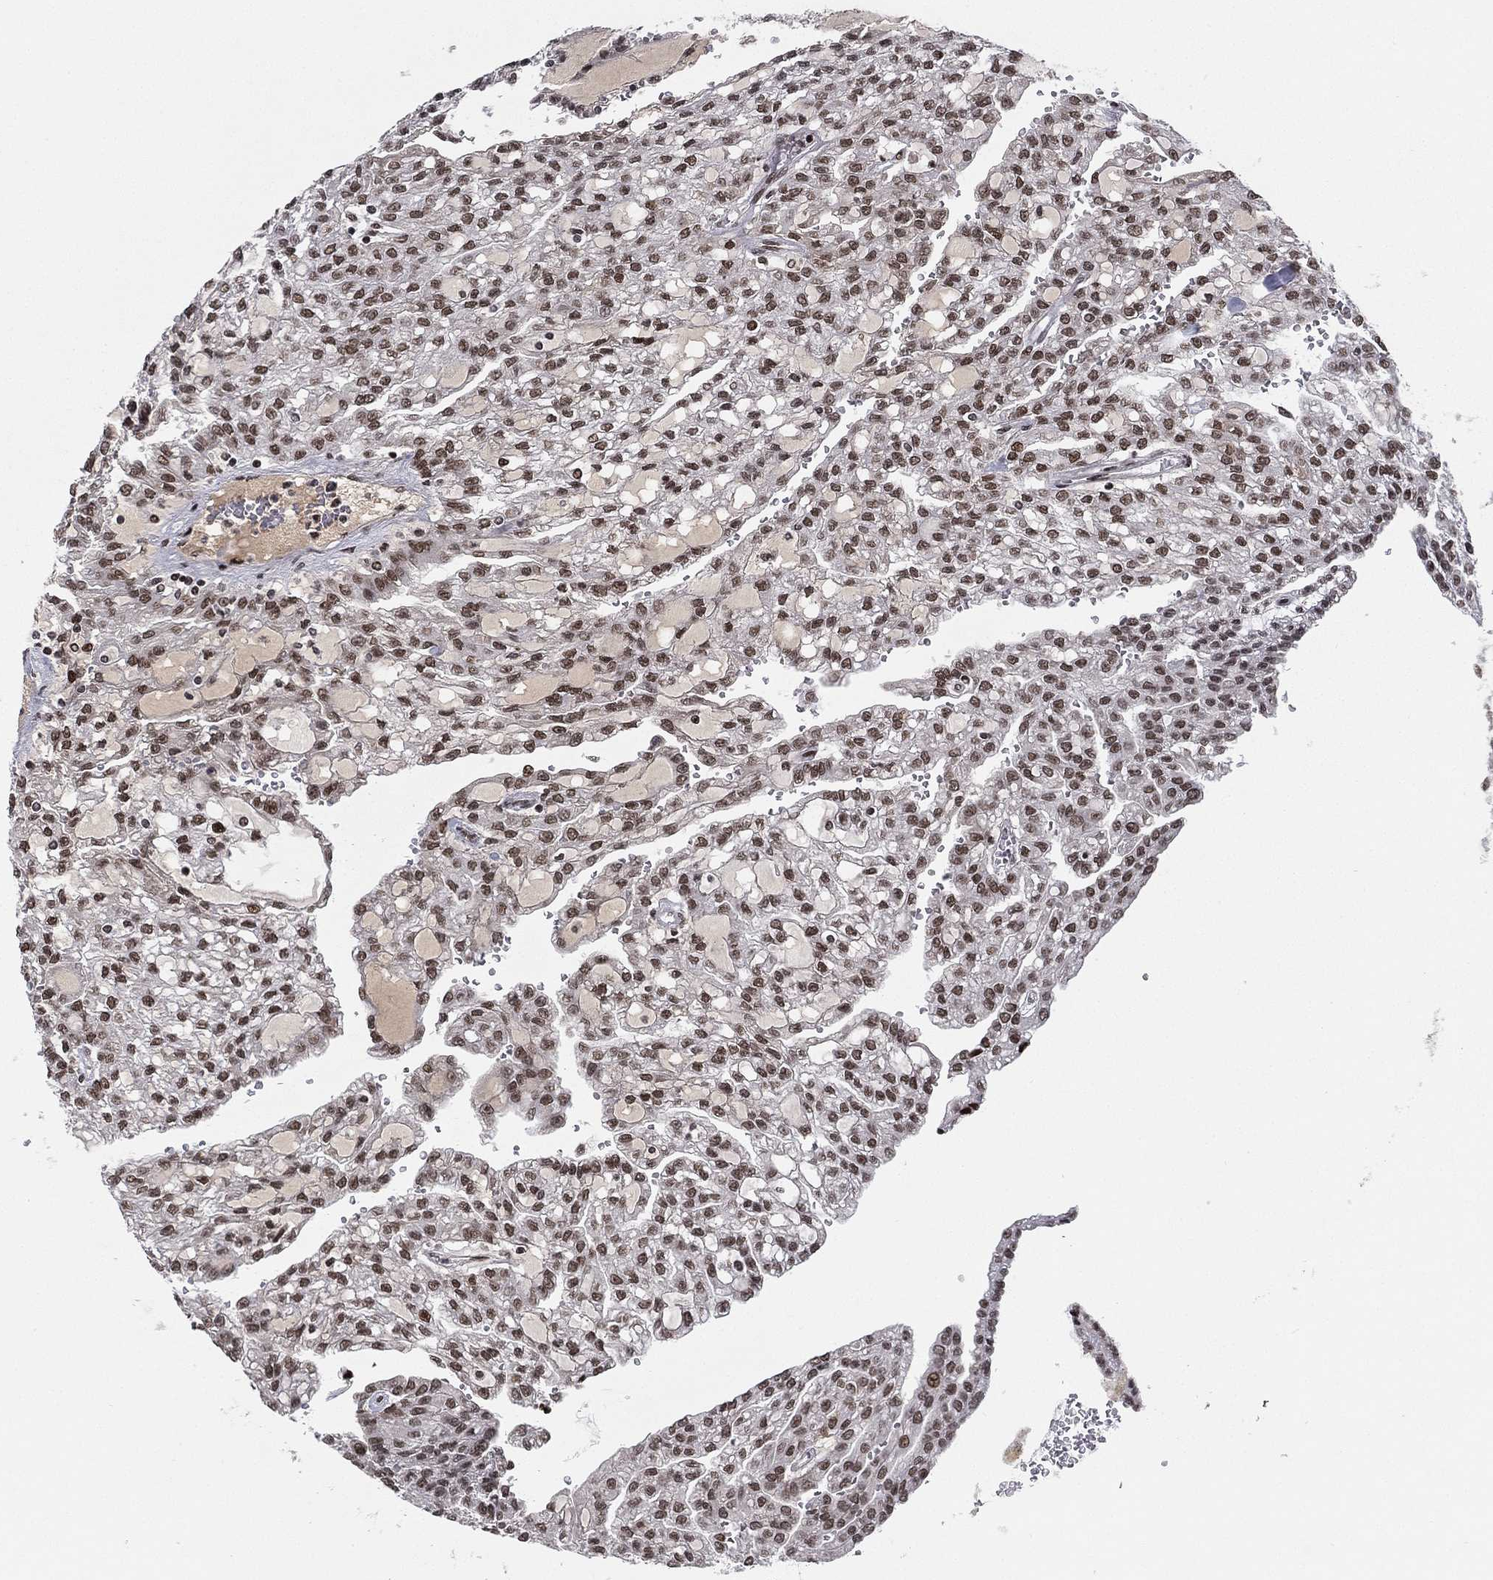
{"staining": {"intensity": "moderate", "quantity": ">75%", "location": "nuclear"}, "tissue": "renal cancer", "cell_type": "Tumor cells", "image_type": "cancer", "snomed": [{"axis": "morphology", "description": "Adenocarcinoma, NOS"}, {"axis": "topography", "description": "Kidney"}], "caption": "Immunohistochemistry (IHC) (DAB (3,3'-diaminobenzidine)) staining of renal cancer displays moderate nuclear protein staining in about >75% of tumor cells.", "gene": "RTF1", "patient": {"sex": "male", "age": 63}}